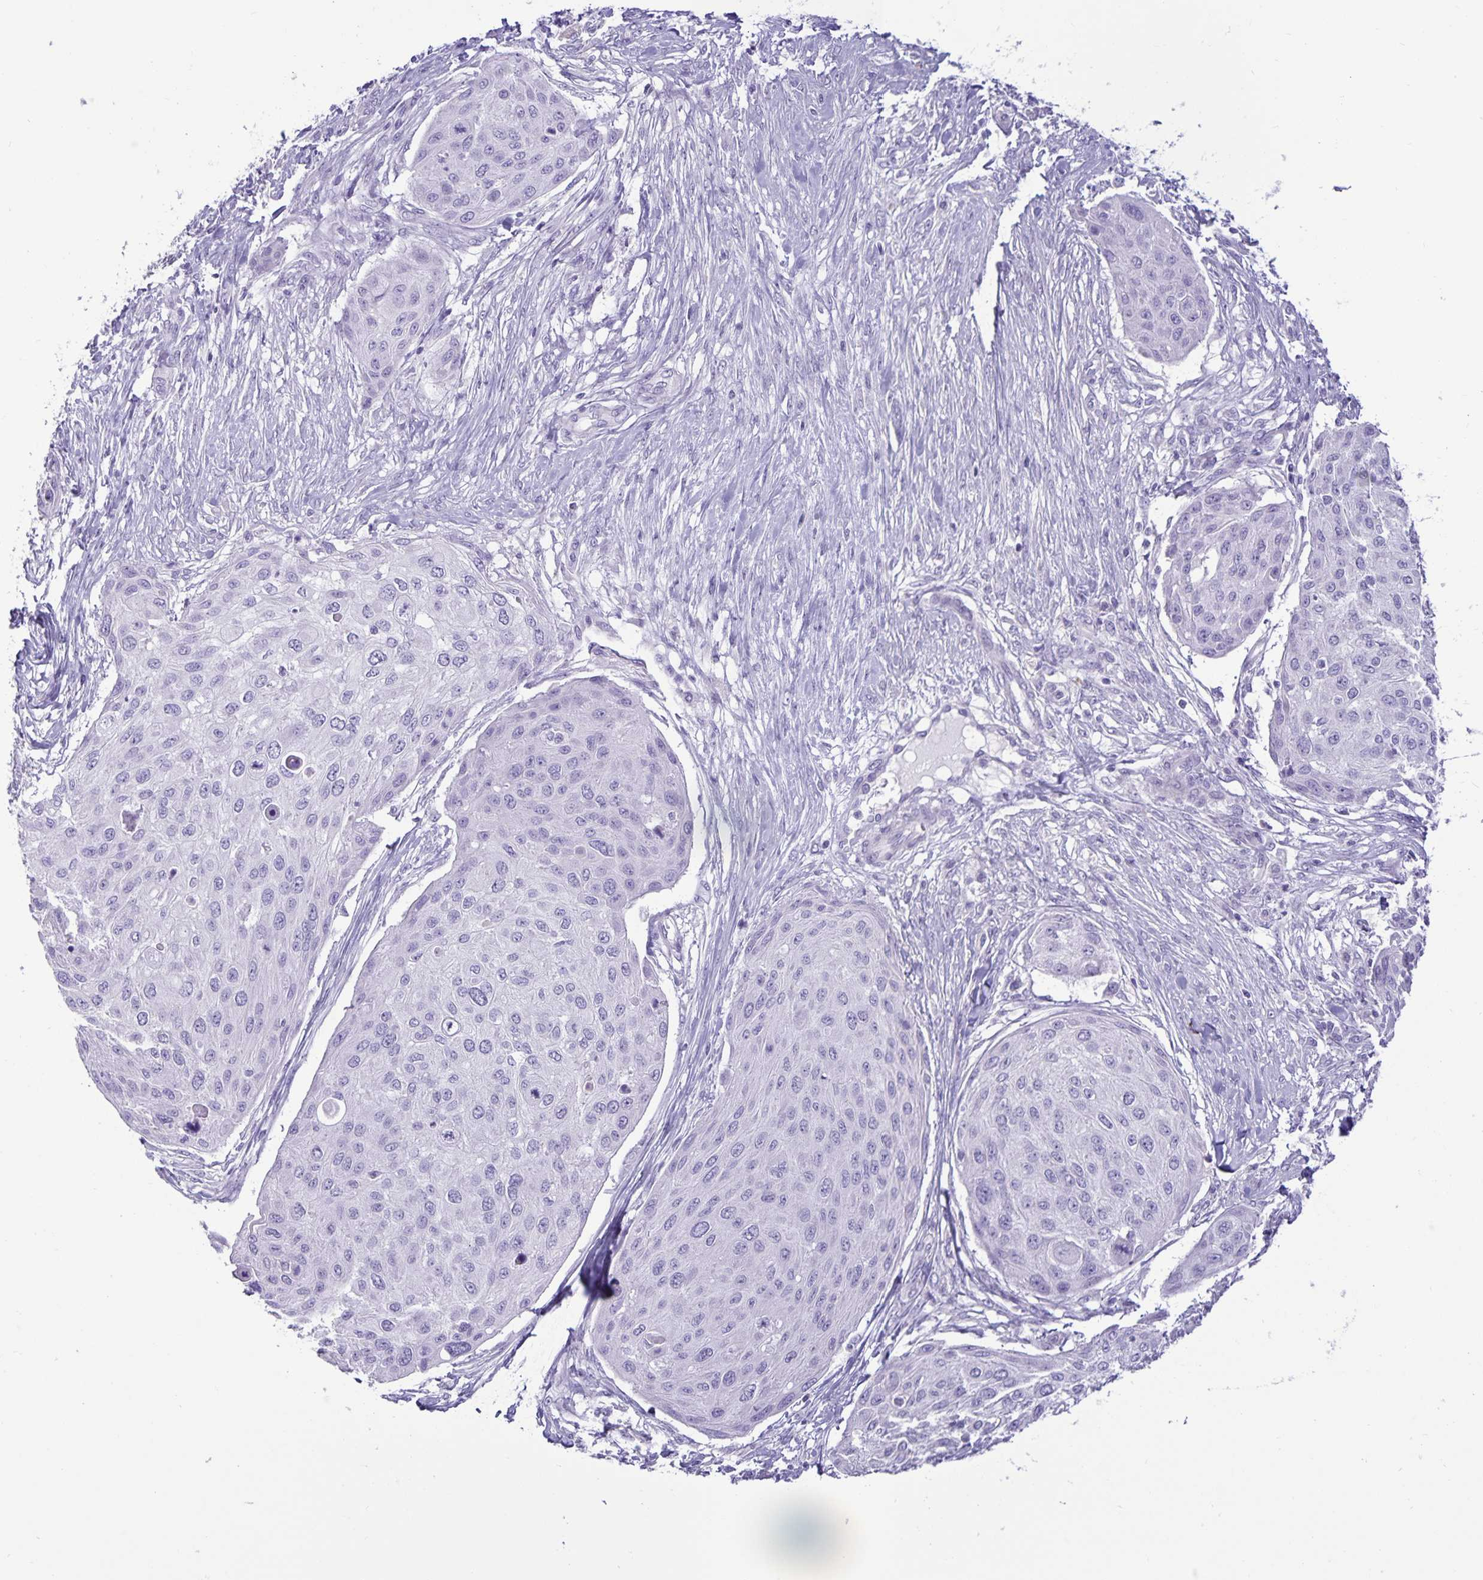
{"staining": {"intensity": "negative", "quantity": "none", "location": "none"}, "tissue": "skin cancer", "cell_type": "Tumor cells", "image_type": "cancer", "snomed": [{"axis": "morphology", "description": "Squamous cell carcinoma, NOS"}, {"axis": "topography", "description": "Skin"}], "caption": "Tumor cells are negative for brown protein staining in squamous cell carcinoma (skin).", "gene": "IBTK", "patient": {"sex": "female", "age": 87}}